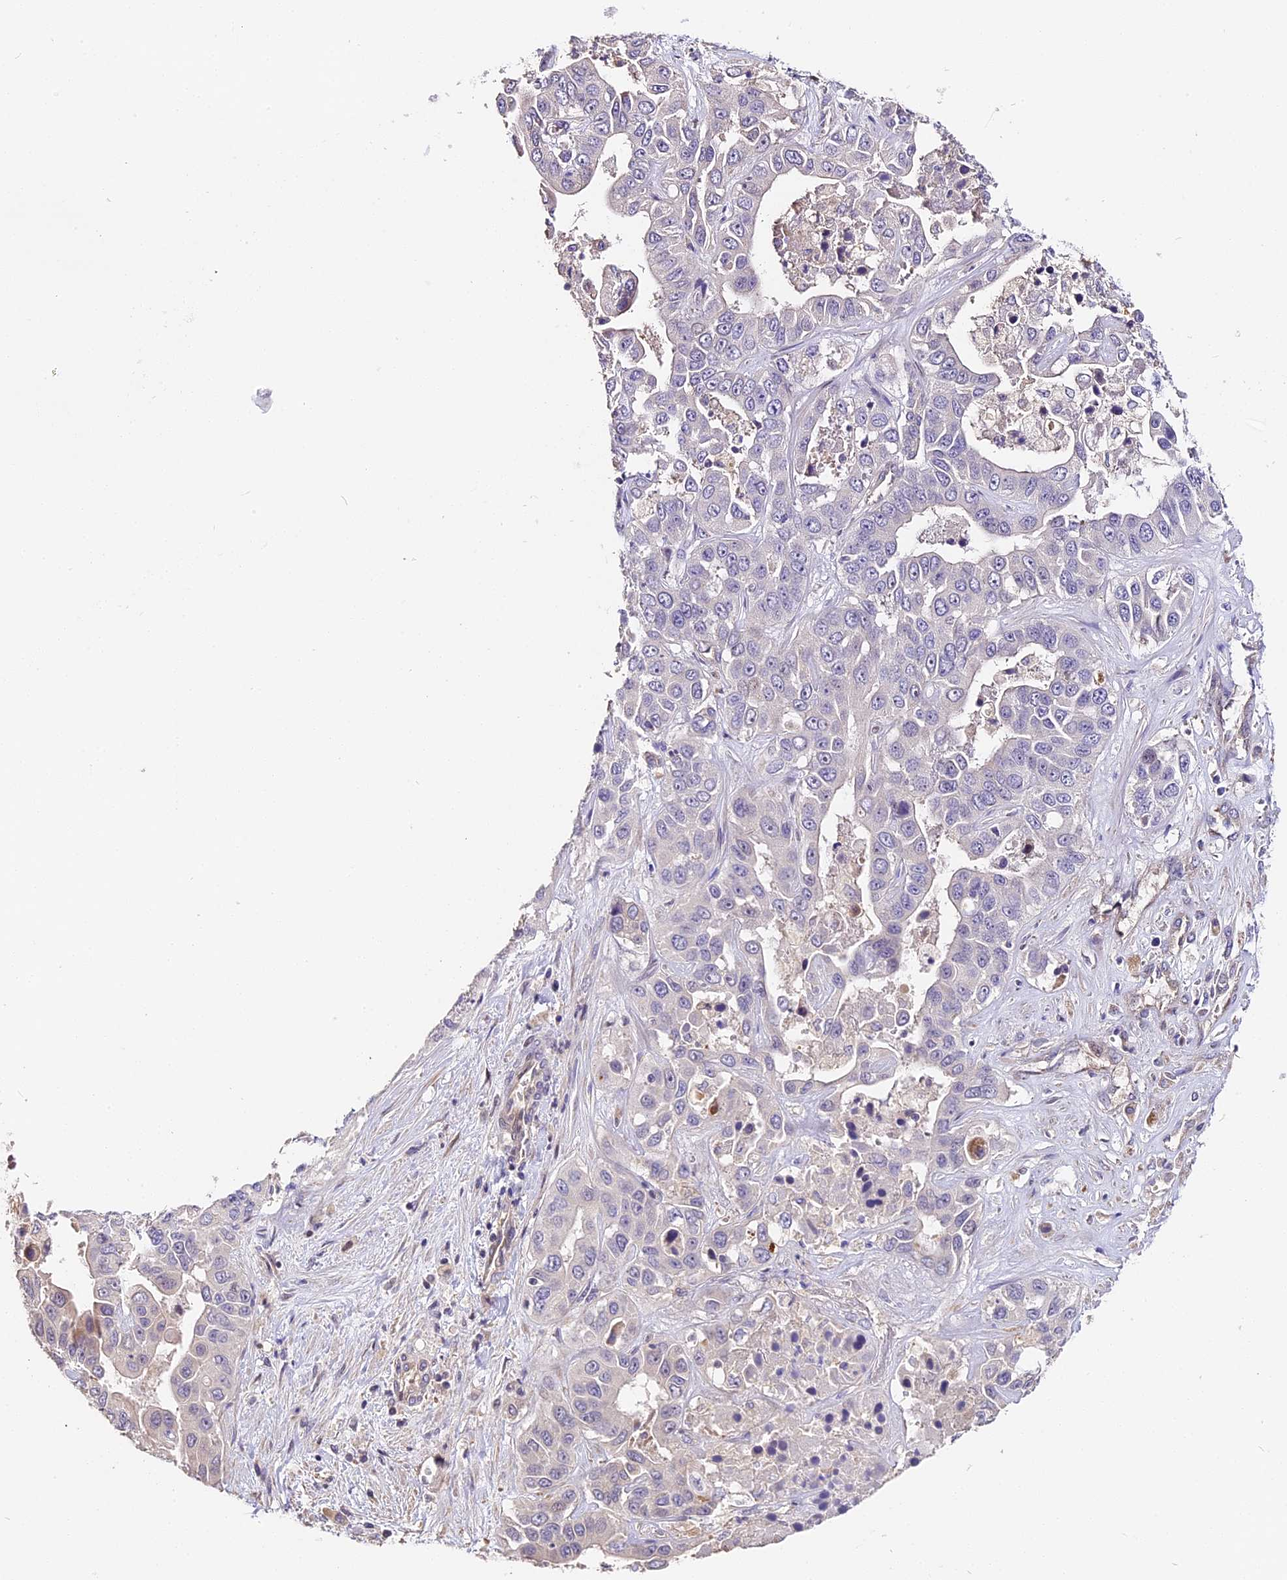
{"staining": {"intensity": "negative", "quantity": "none", "location": "none"}, "tissue": "liver cancer", "cell_type": "Tumor cells", "image_type": "cancer", "snomed": [{"axis": "morphology", "description": "Cholangiocarcinoma"}, {"axis": "topography", "description": "Liver"}], "caption": "IHC of cholangiocarcinoma (liver) displays no positivity in tumor cells.", "gene": "ARHGAP17", "patient": {"sex": "female", "age": 52}}